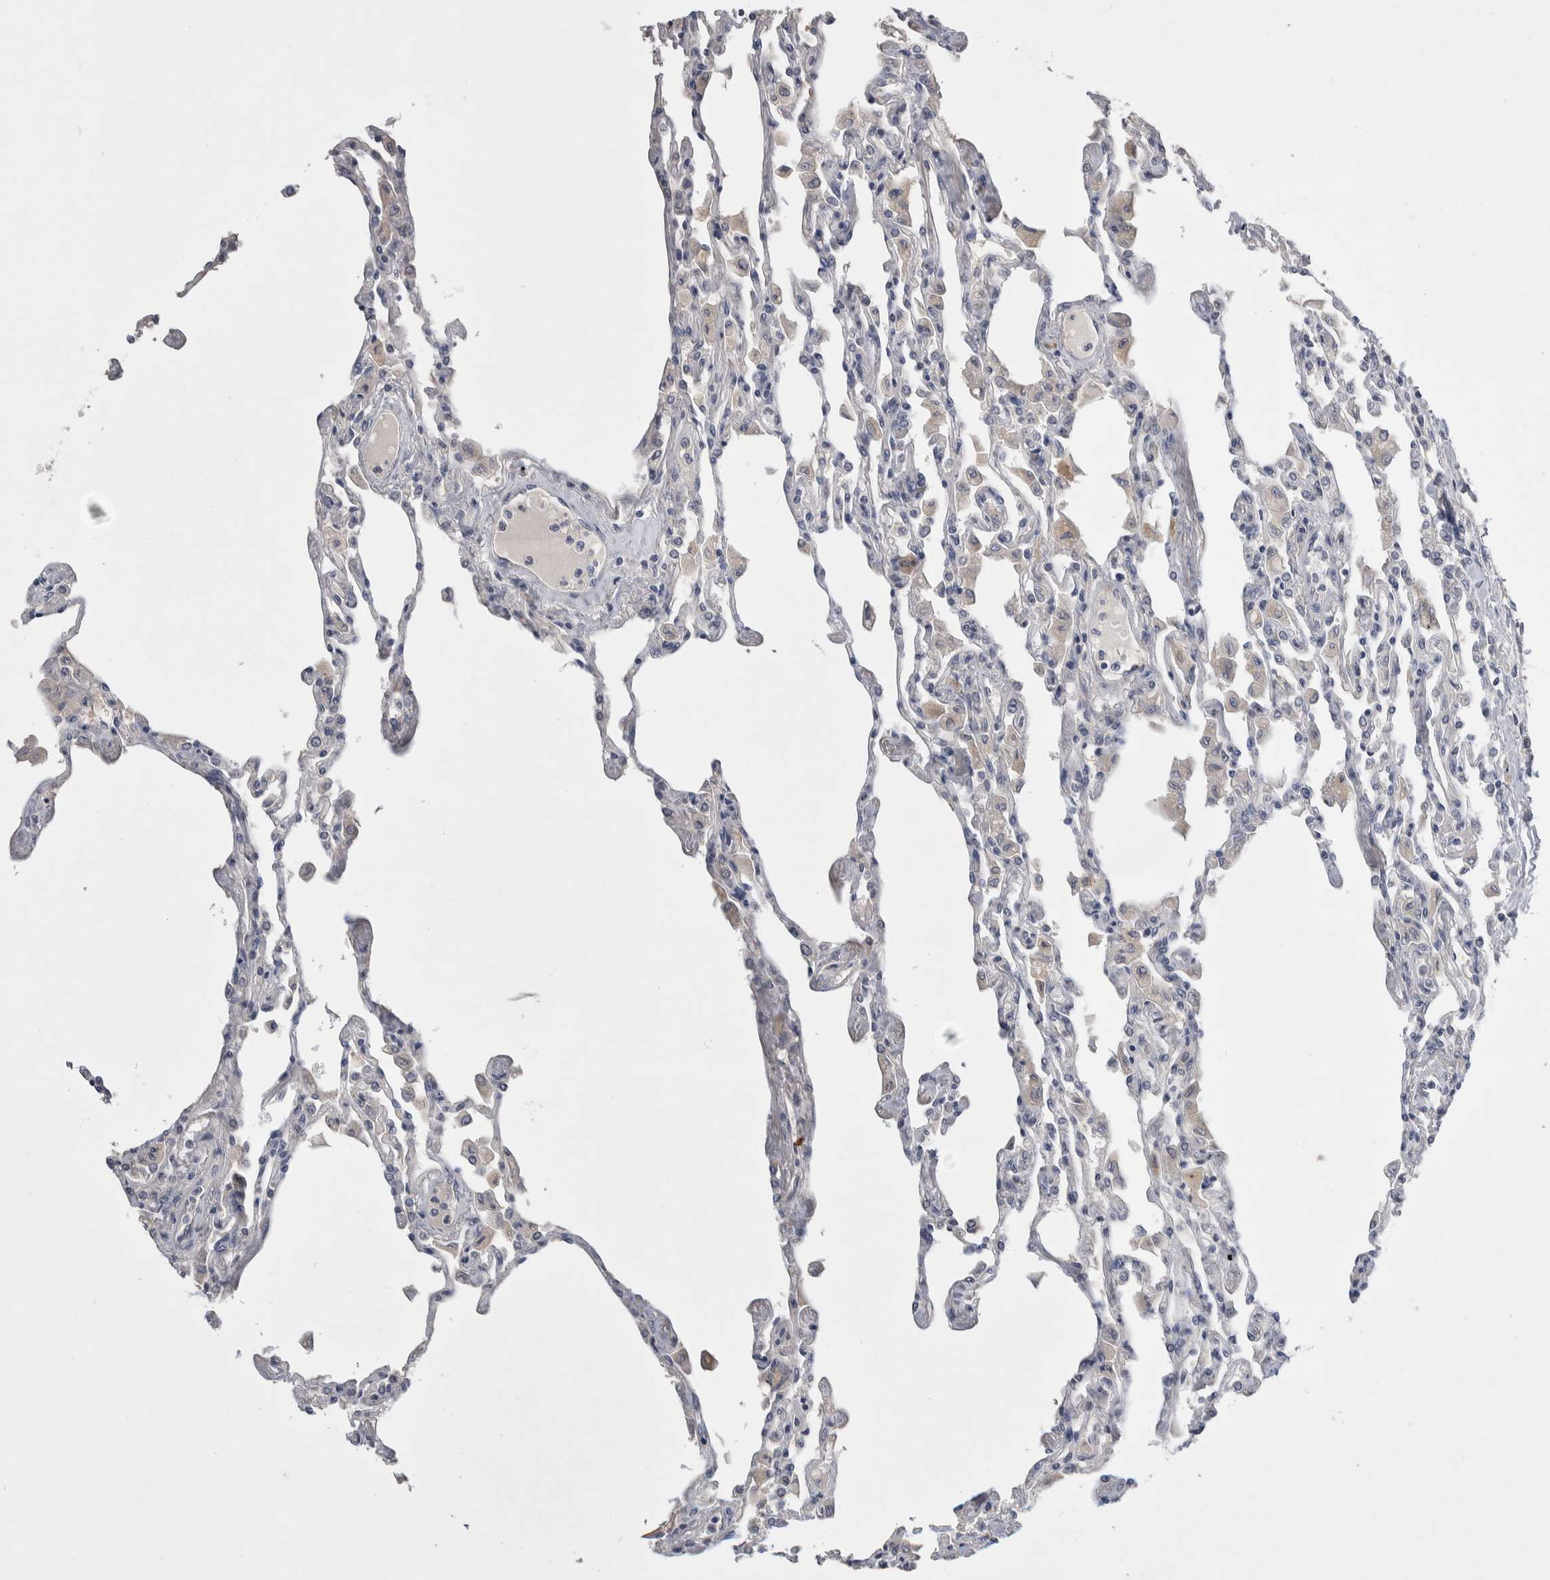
{"staining": {"intensity": "weak", "quantity": "<25%", "location": "cytoplasmic/membranous"}, "tissue": "lung", "cell_type": "Alveolar cells", "image_type": "normal", "snomed": [{"axis": "morphology", "description": "Normal tissue, NOS"}, {"axis": "topography", "description": "Bronchus"}, {"axis": "topography", "description": "Lung"}], "caption": "Protein analysis of unremarkable lung displays no significant expression in alveolar cells. Brightfield microscopy of immunohistochemistry (IHC) stained with DAB (brown) and hematoxylin (blue), captured at high magnification.", "gene": "CEP131", "patient": {"sex": "female", "age": 49}}